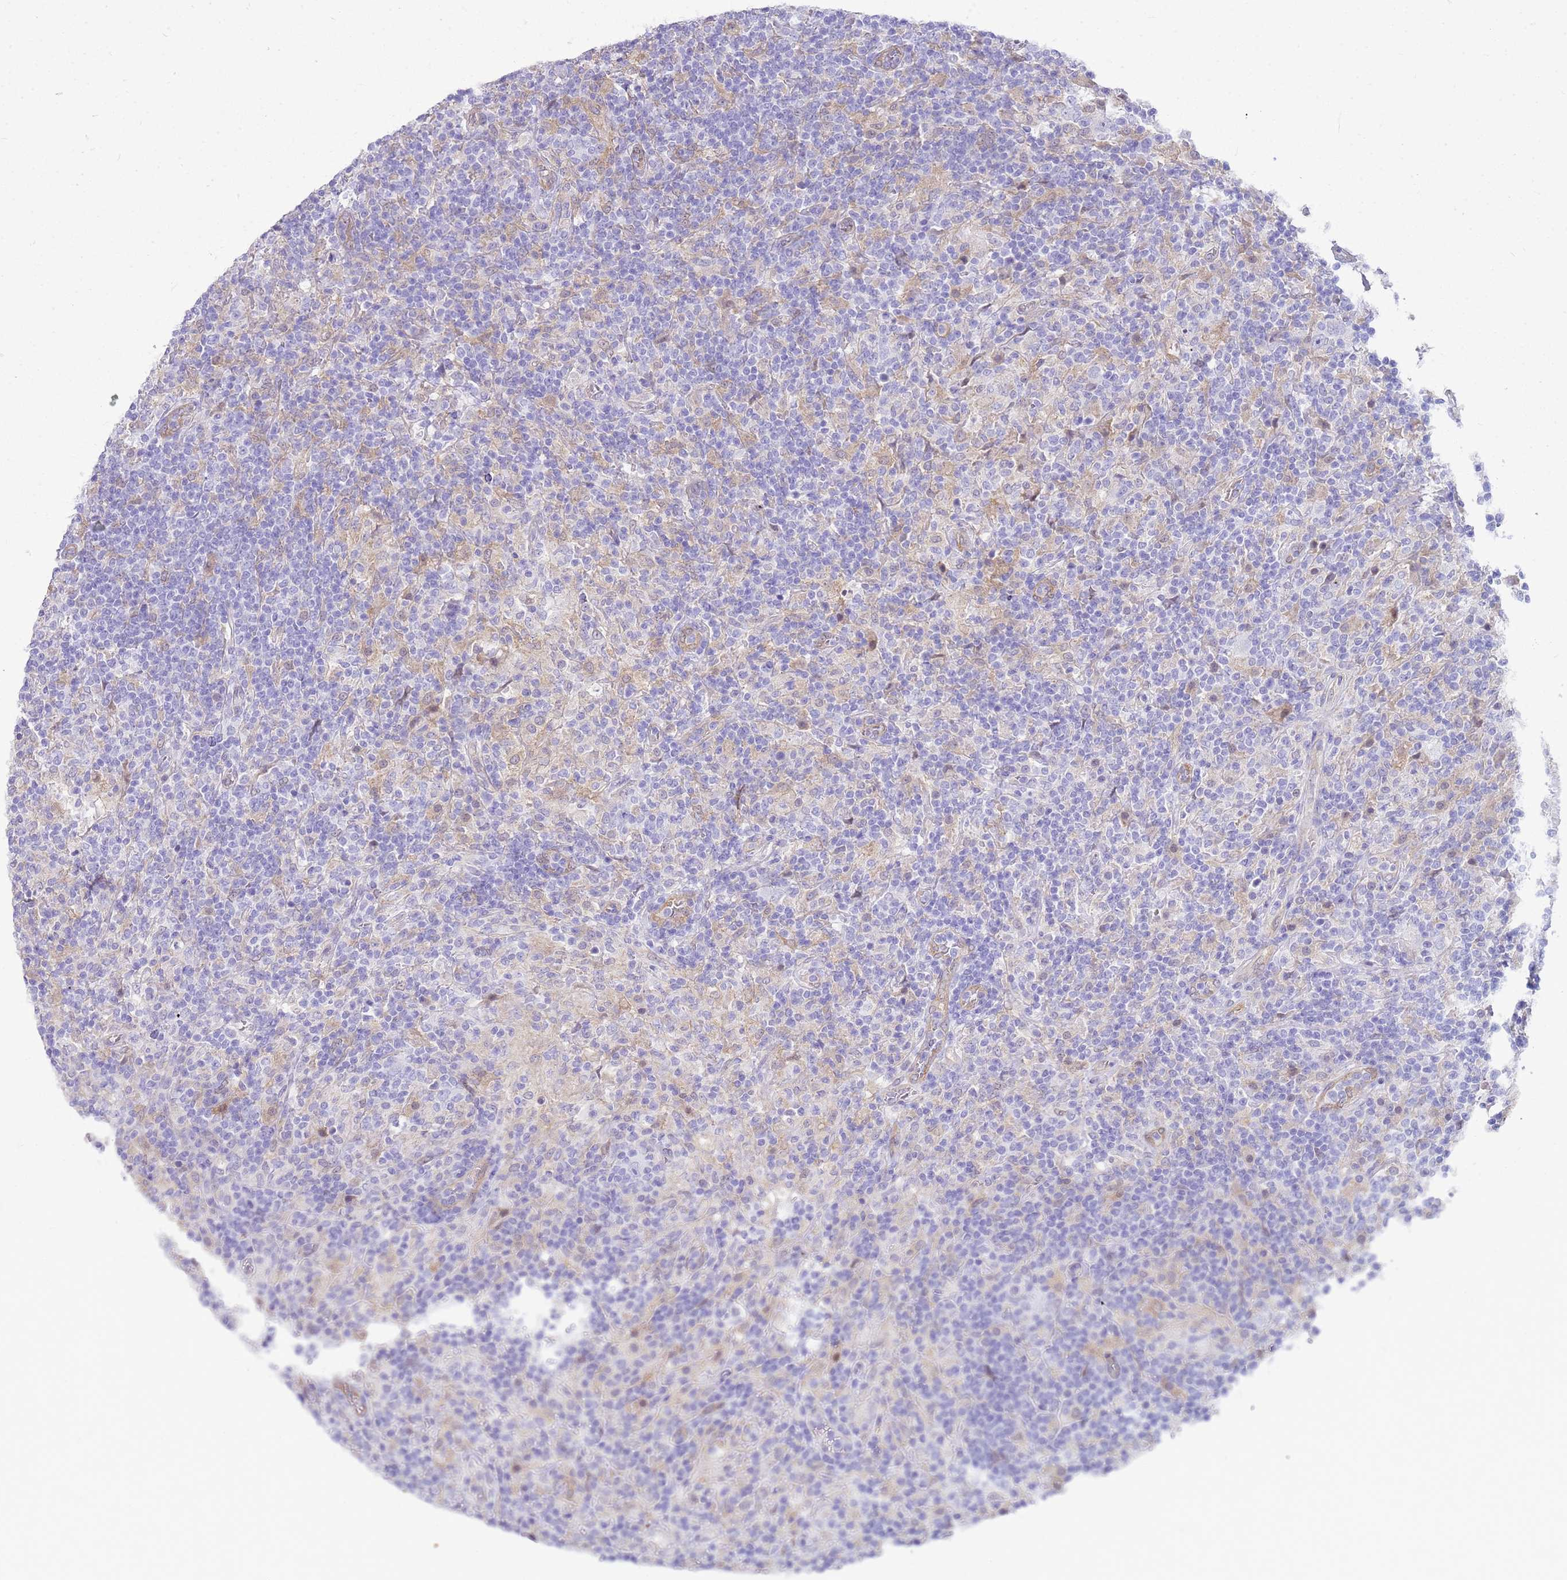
{"staining": {"intensity": "negative", "quantity": "none", "location": "none"}, "tissue": "lymphoma", "cell_type": "Tumor cells", "image_type": "cancer", "snomed": [{"axis": "morphology", "description": "Hodgkin's disease, NOS"}, {"axis": "topography", "description": "Lymph node"}], "caption": "This photomicrograph is of lymphoma stained with immunohistochemistry to label a protein in brown with the nuclei are counter-stained blue. There is no staining in tumor cells. Nuclei are stained in blue.", "gene": "HSPB1", "patient": {"sex": "male", "age": 70}}